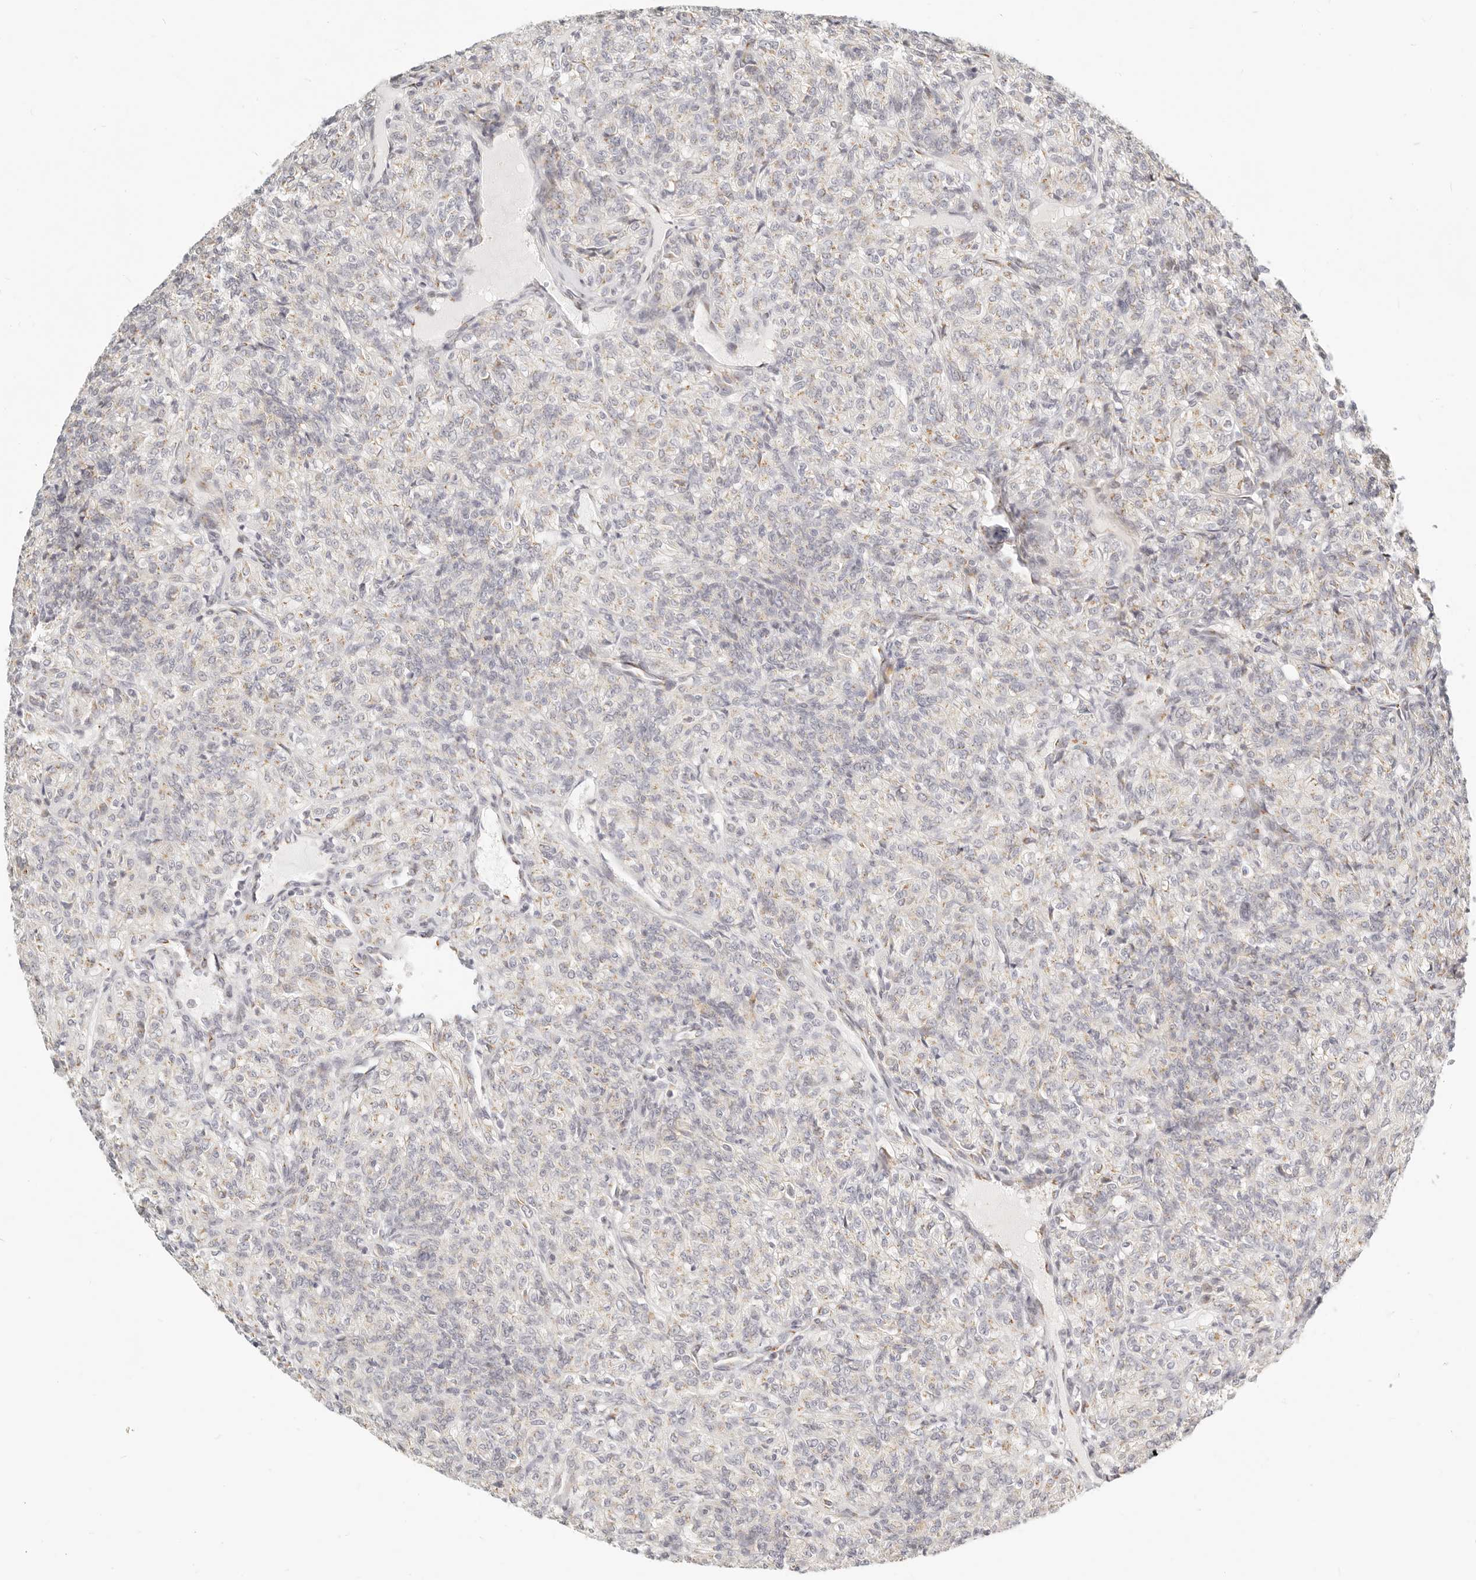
{"staining": {"intensity": "negative", "quantity": "none", "location": "none"}, "tissue": "renal cancer", "cell_type": "Tumor cells", "image_type": "cancer", "snomed": [{"axis": "morphology", "description": "Adenocarcinoma, NOS"}, {"axis": "topography", "description": "Kidney"}], "caption": "There is no significant expression in tumor cells of renal adenocarcinoma. (Stains: DAB immunohistochemistry with hematoxylin counter stain, Microscopy: brightfield microscopy at high magnification).", "gene": "FAM20B", "patient": {"sex": "male", "age": 77}}